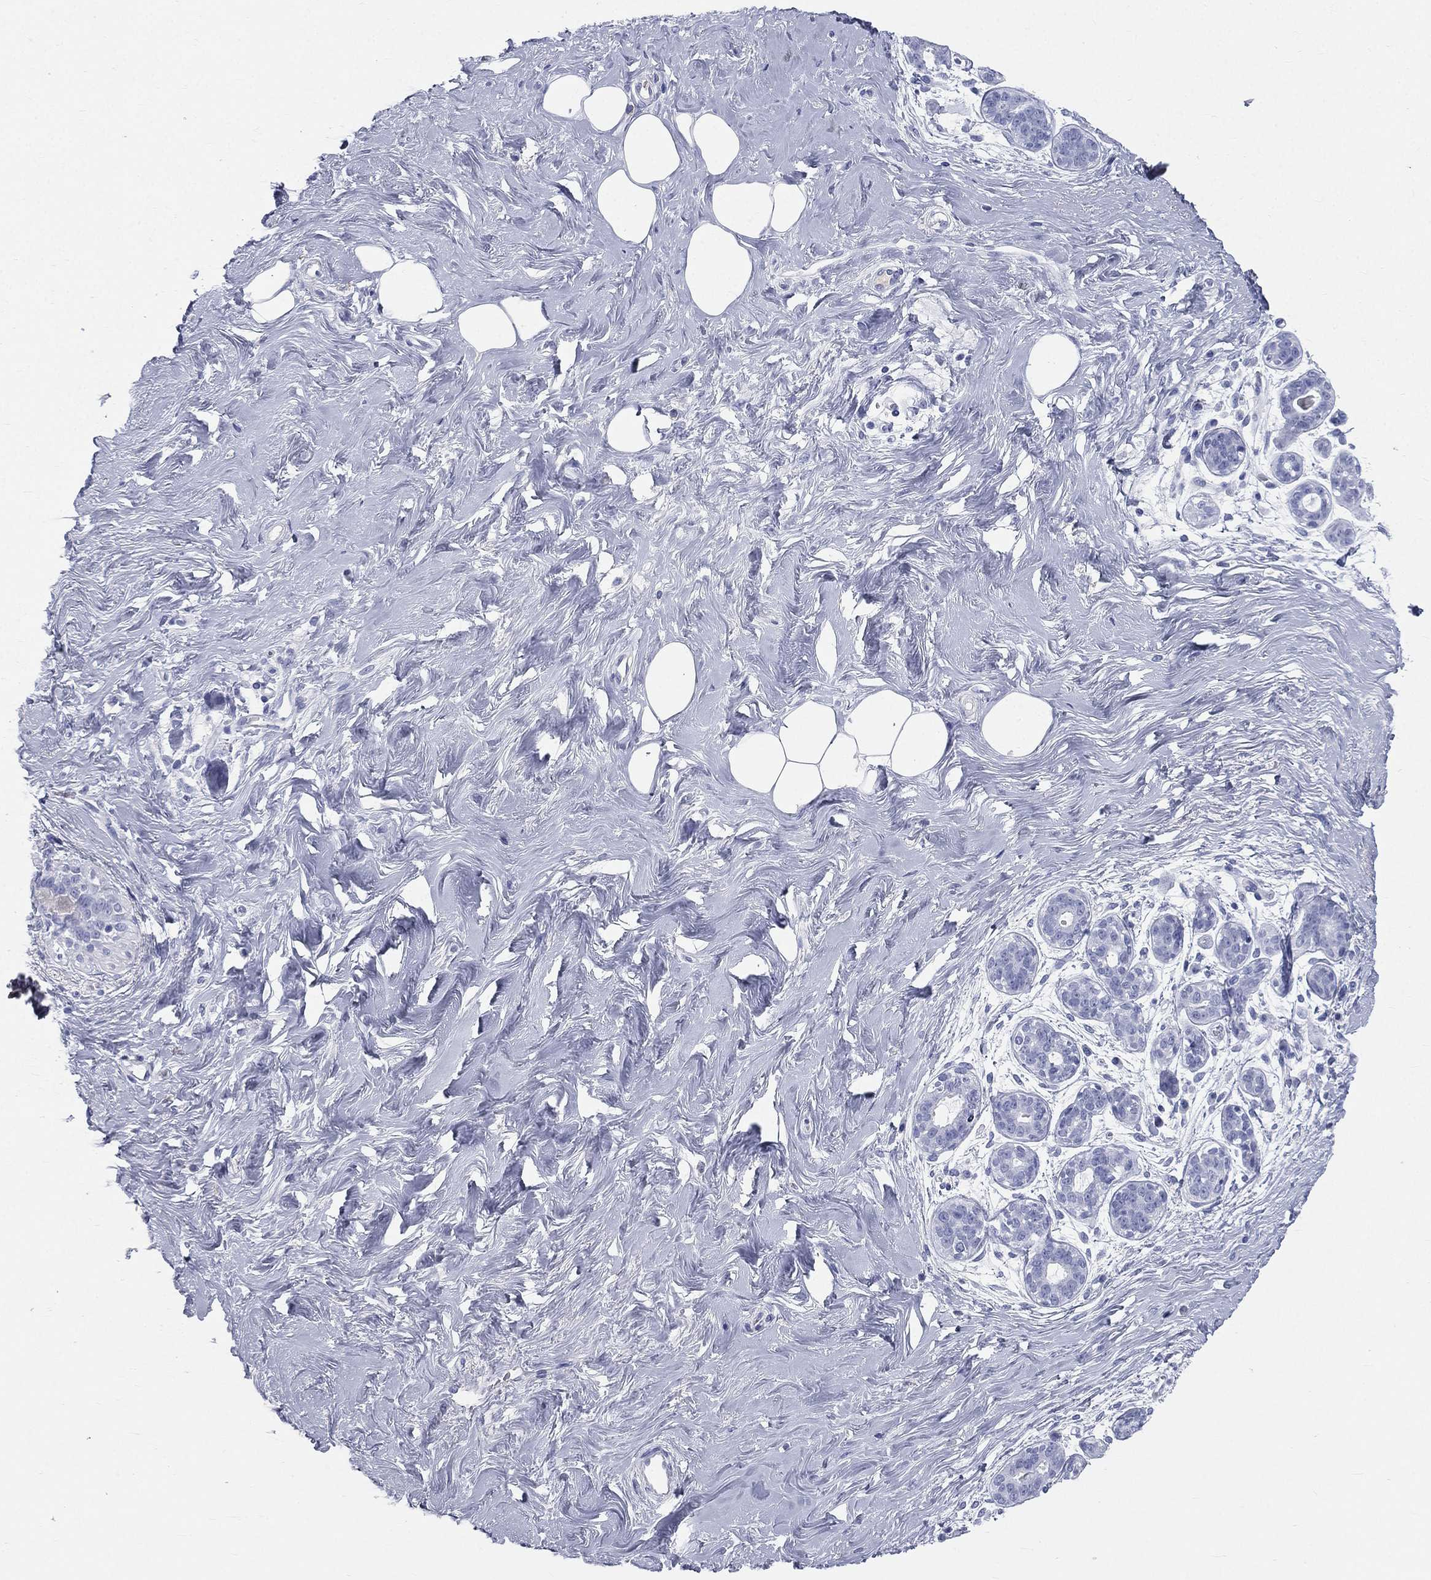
{"staining": {"intensity": "negative", "quantity": "none", "location": "none"}, "tissue": "breast", "cell_type": "Adipocytes", "image_type": "normal", "snomed": [{"axis": "morphology", "description": "Normal tissue, NOS"}, {"axis": "topography", "description": "Breast"}], "caption": "DAB (3,3'-diaminobenzidine) immunohistochemical staining of unremarkable human breast reveals no significant staining in adipocytes.", "gene": "HP", "patient": {"sex": "female", "age": 43}}